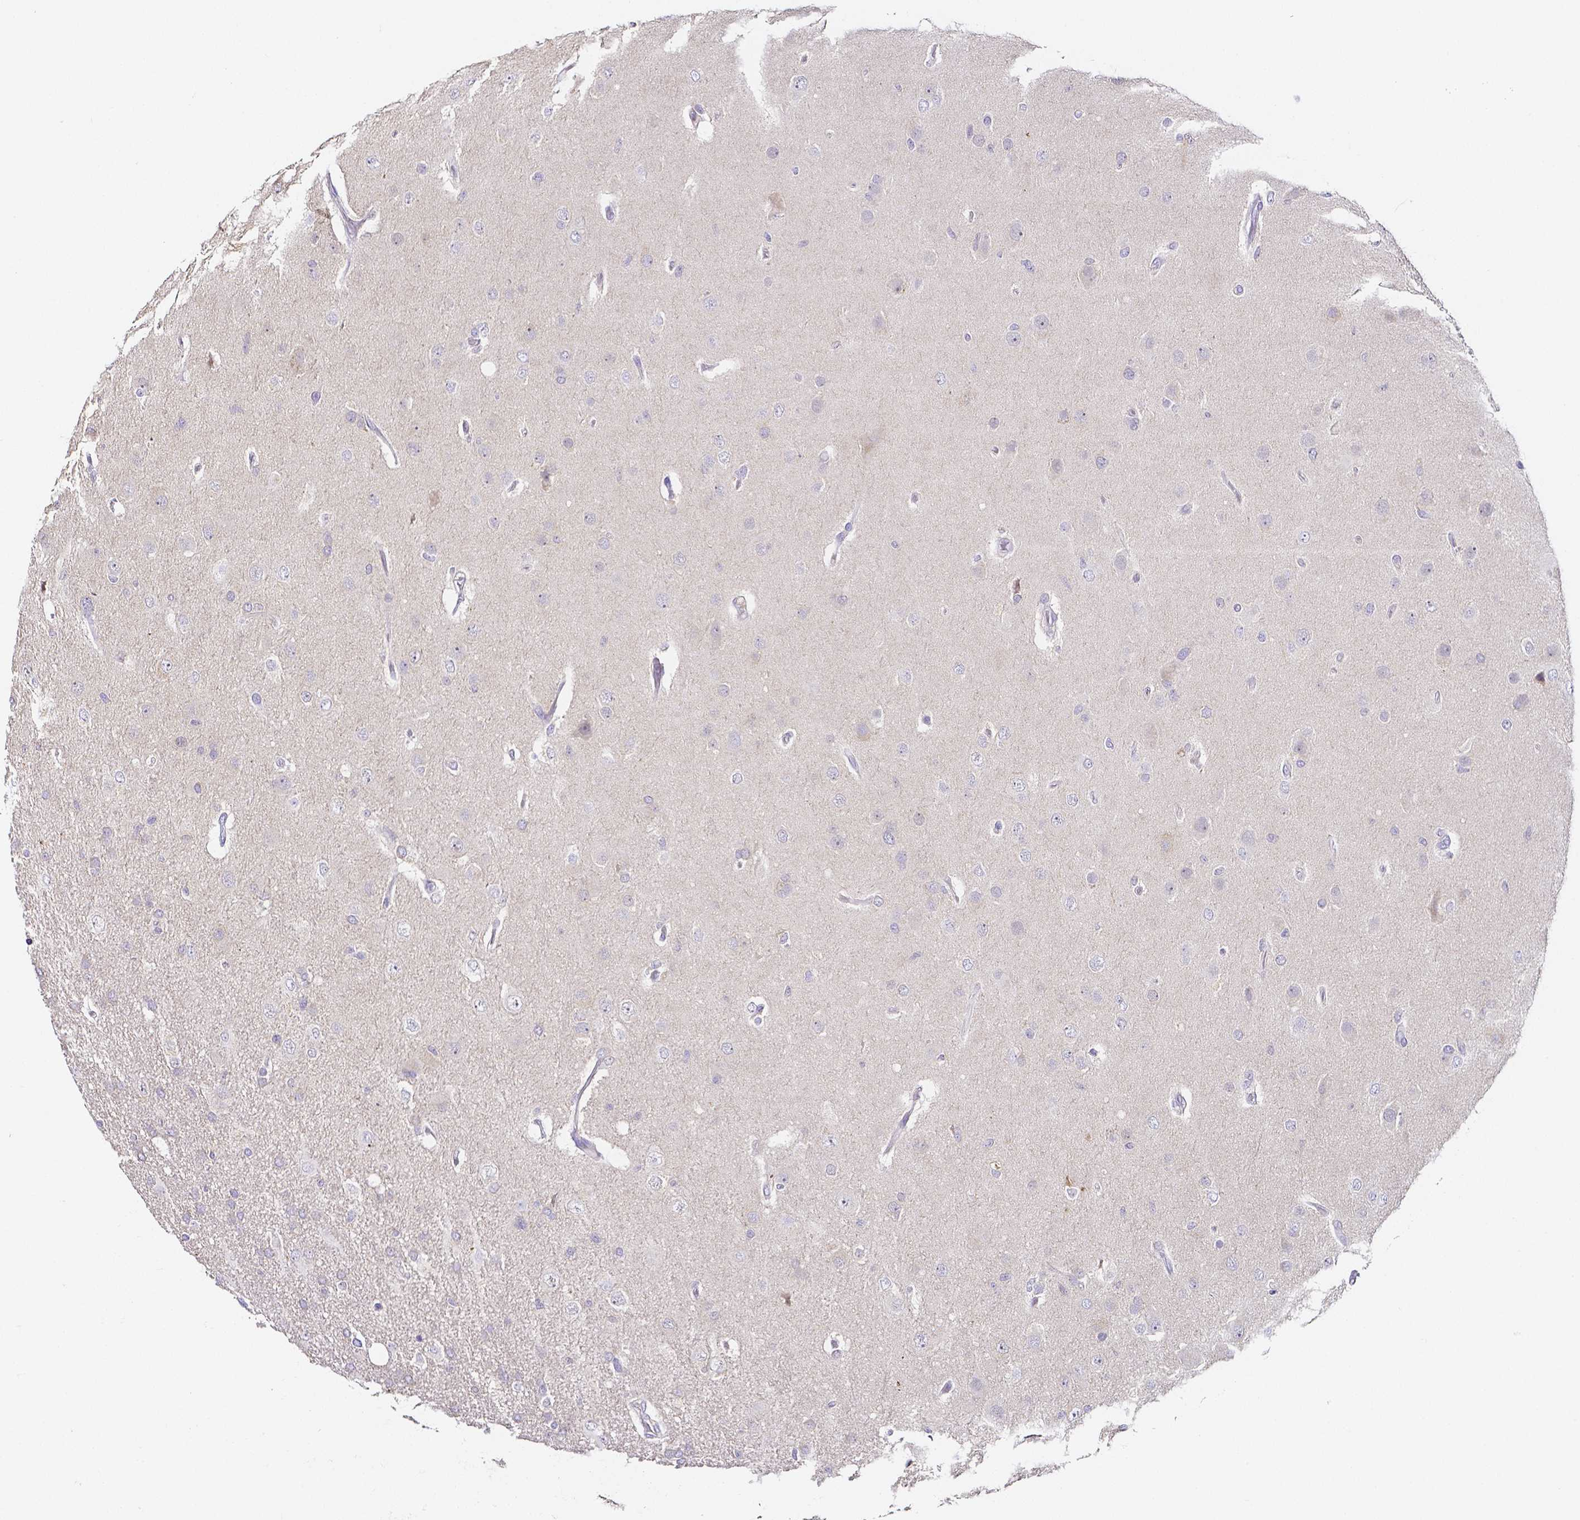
{"staining": {"intensity": "negative", "quantity": "none", "location": "none"}, "tissue": "glioma", "cell_type": "Tumor cells", "image_type": "cancer", "snomed": [{"axis": "morphology", "description": "Glioma, malignant, High grade"}, {"axis": "topography", "description": "Brain"}], "caption": "Human malignant glioma (high-grade) stained for a protein using IHC shows no expression in tumor cells.", "gene": "PKP3", "patient": {"sex": "male", "age": 53}}